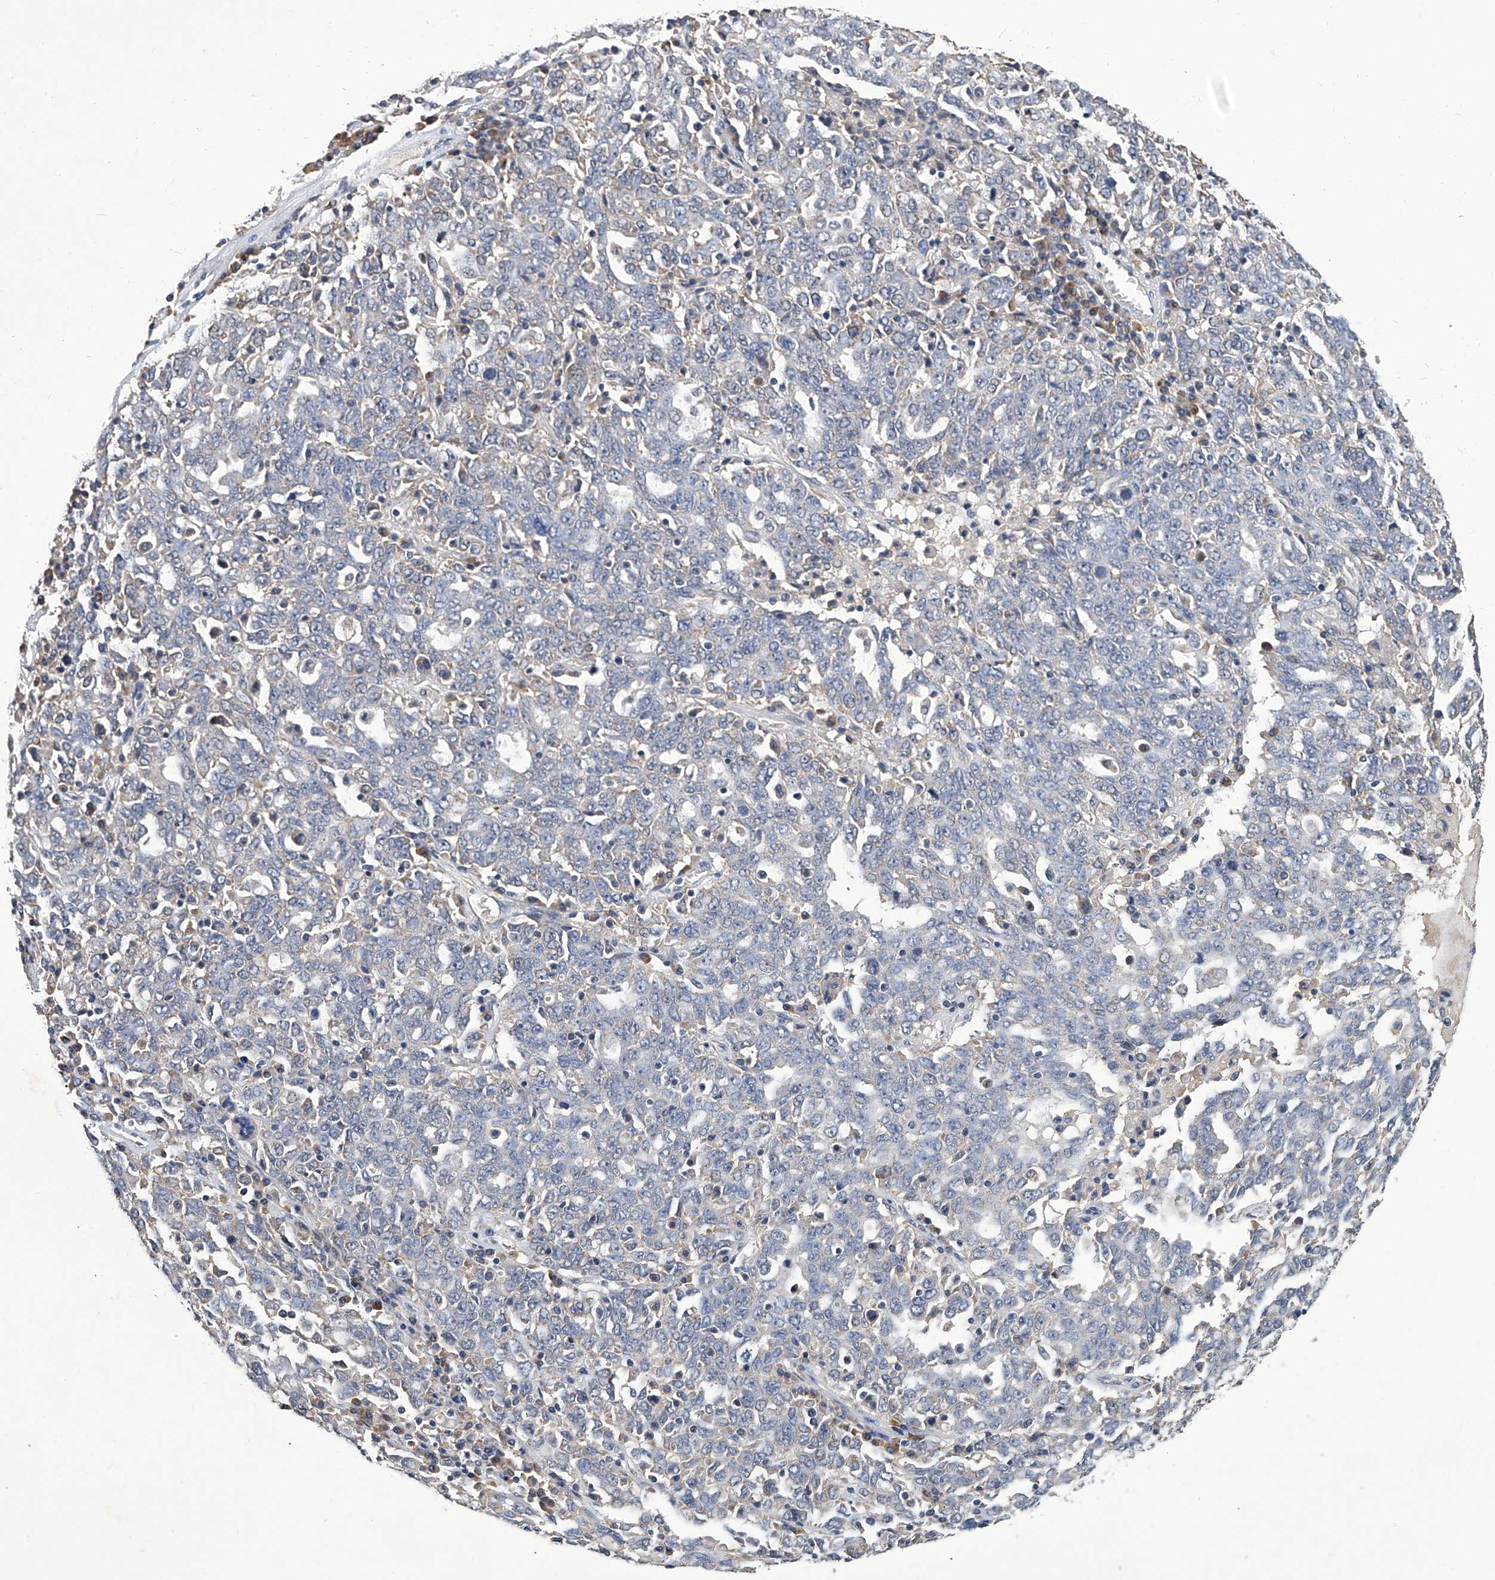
{"staining": {"intensity": "negative", "quantity": "none", "location": "none"}, "tissue": "ovarian cancer", "cell_type": "Tumor cells", "image_type": "cancer", "snomed": [{"axis": "morphology", "description": "Carcinoma, endometroid"}, {"axis": "topography", "description": "Ovary"}], "caption": "A high-resolution histopathology image shows immunohistochemistry staining of endometroid carcinoma (ovarian), which shows no significant positivity in tumor cells. (Stains: DAB IHC with hematoxylin counter stain, Microscopy: brightfield microscopy at high magnification).", "gene": "OAT", "patient": {"sex": "female", "age": 62}}